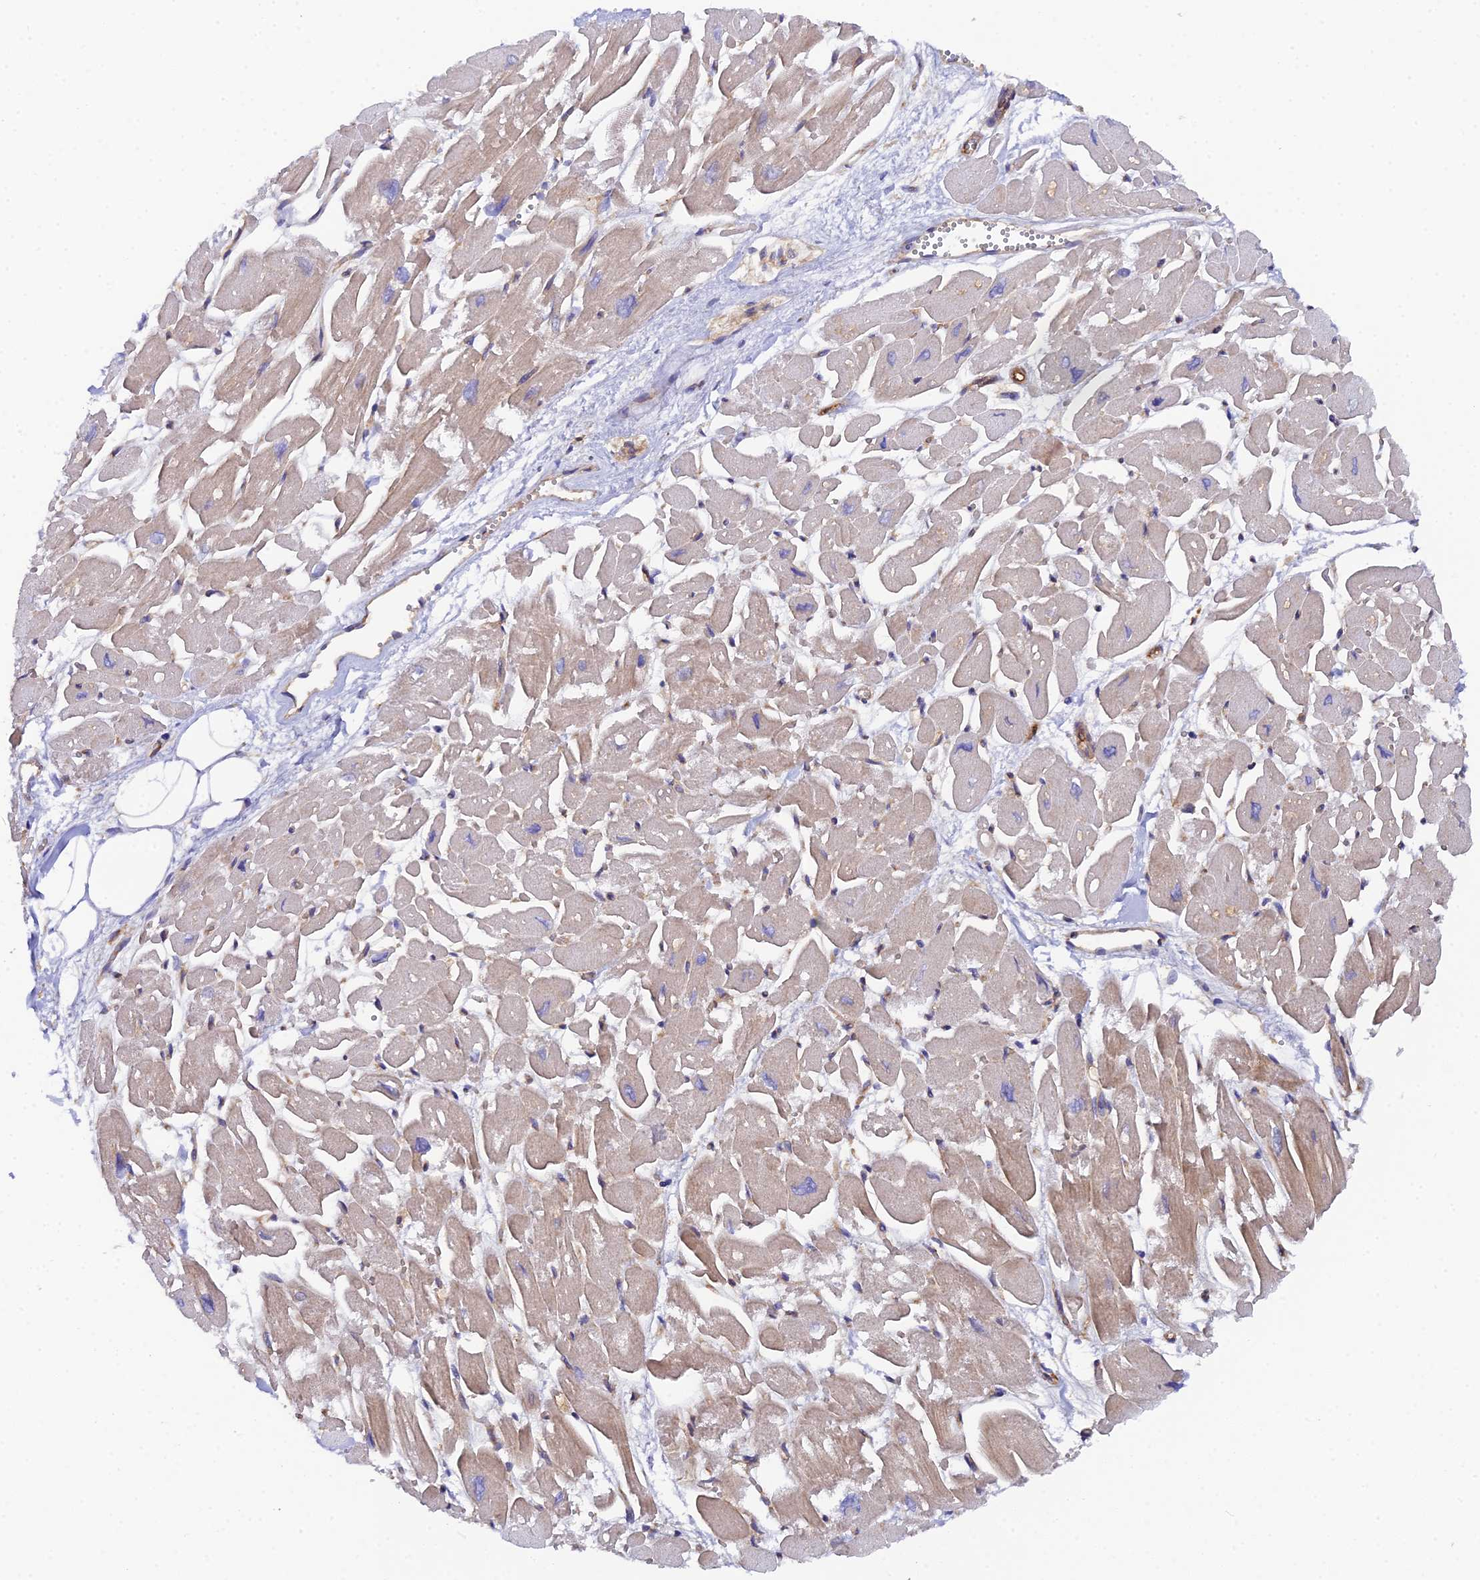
{"staining": {"intensity": "weak", "quantity": ">75%", "location": "cytoplasmic/membranous"}, "tissue": "heart muscle", "cell_type": "Cardiomyocytes", "image_type": "normal", "snomed": [{"axis": "morphology", "description": "Normal tissue, NOS"}, {"axis": "topography", "description": "Heart"}], "caption": "Unremarkable heart muscle demonstrates weak cytoplasmic/membranous expression in about >75% of cardiomyocytes (IHC, brightfield microscopy, high magnification)..", "gene": "GNG5B", "patient": {"sex": "male", "age": 54}}